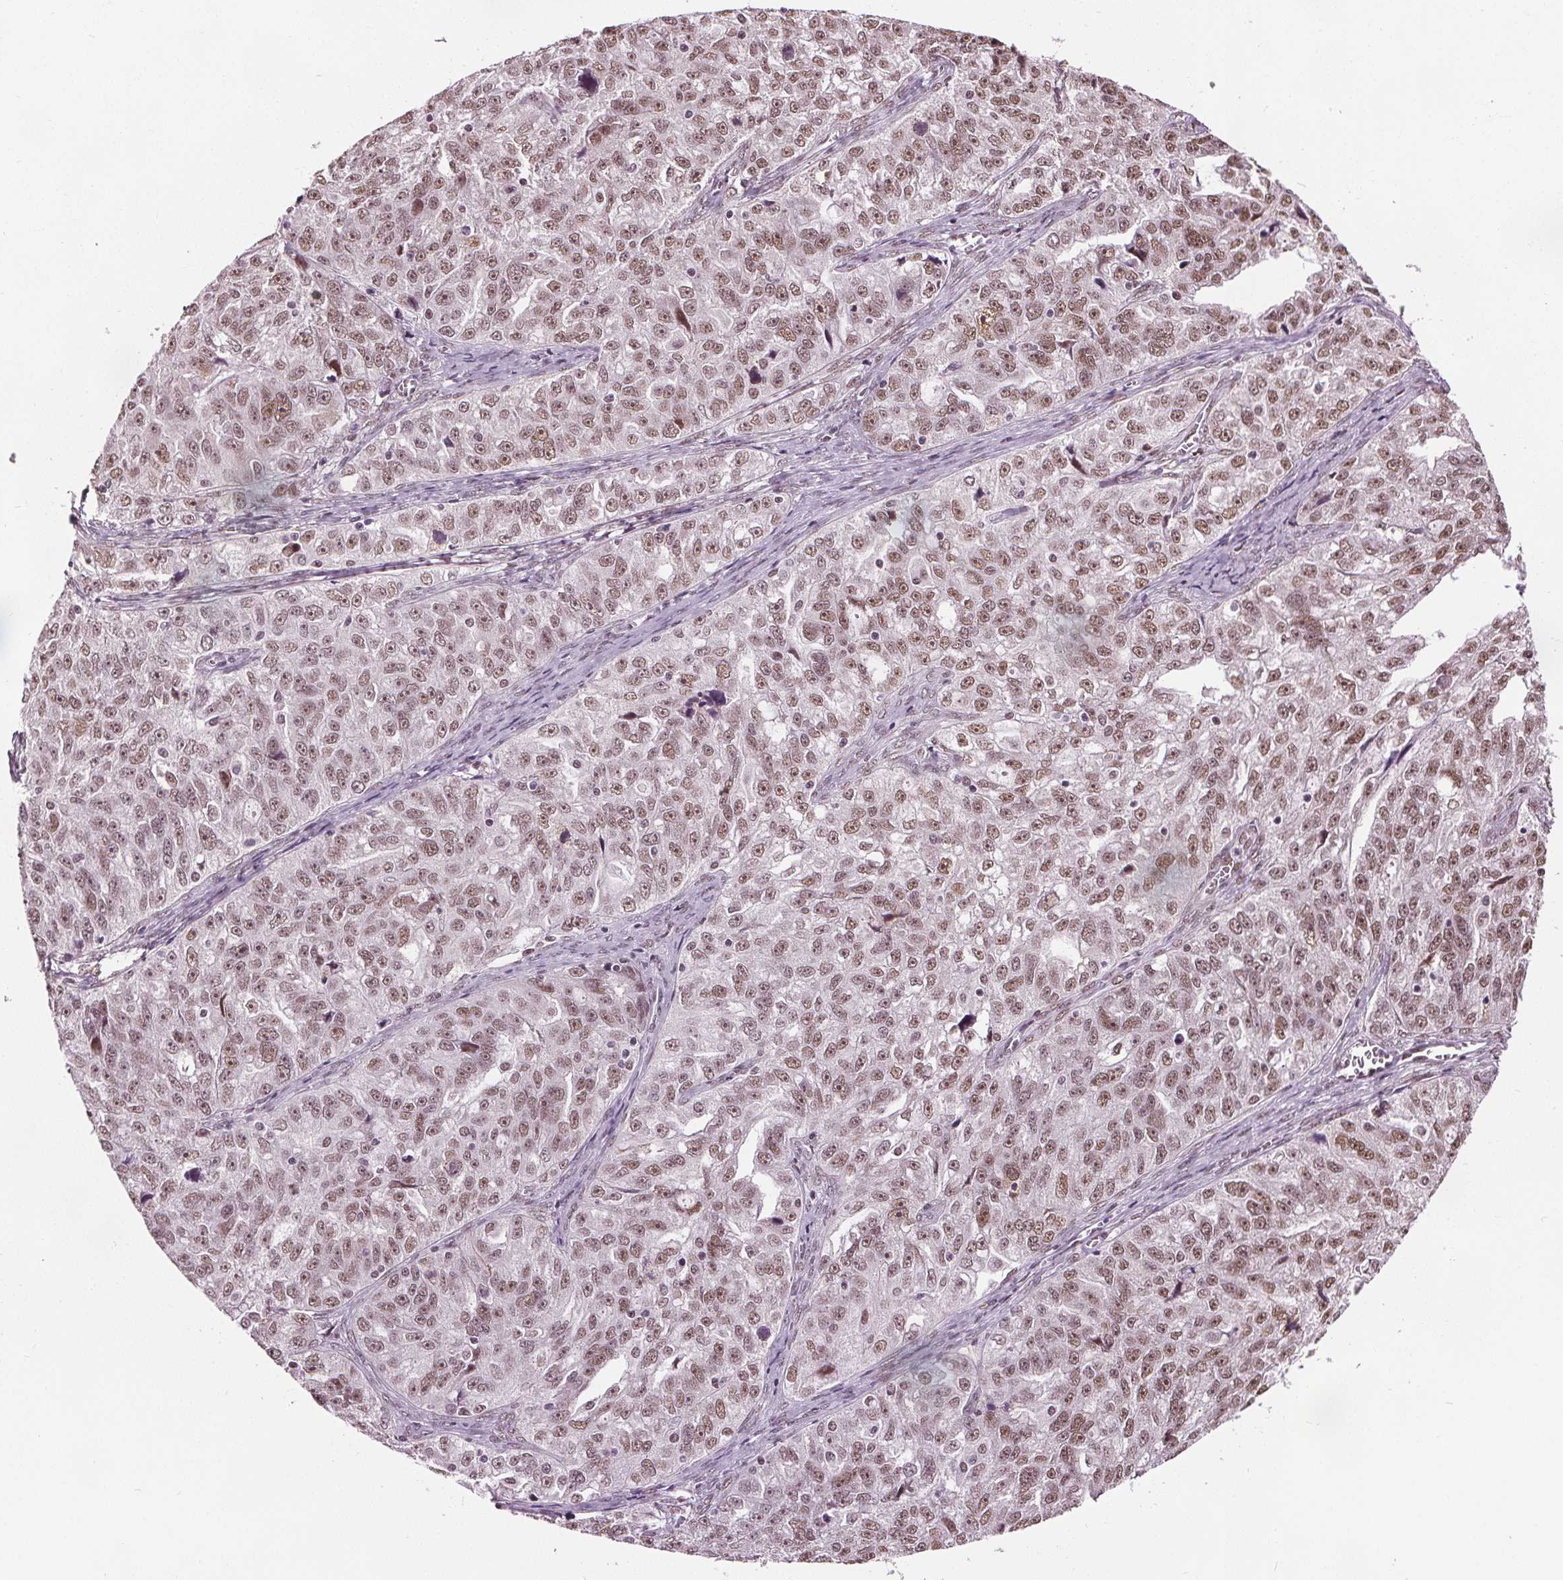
{"staining": {"intensity": "moderate", "quantity": ">75%", "location": "nuclear"}, "tissue": "ovarian cancer", "cell_type": "Tumor cells", "image_type": "cancer", "snomed": [{"axis": "morphology", "description": "Cystadenocarcinoma, serous, NOS"}, {"axis": "topography", "description": "Ovary"}], "caption": "High-power microscopy captured an immunohistochemistry (IHC) histopathology image of ovarian cancer, revealing moderate nuclear positivity in about >75% of tumor cells.", "gene": "IWS1", "patient": {"sex": "female", "age": 51}}